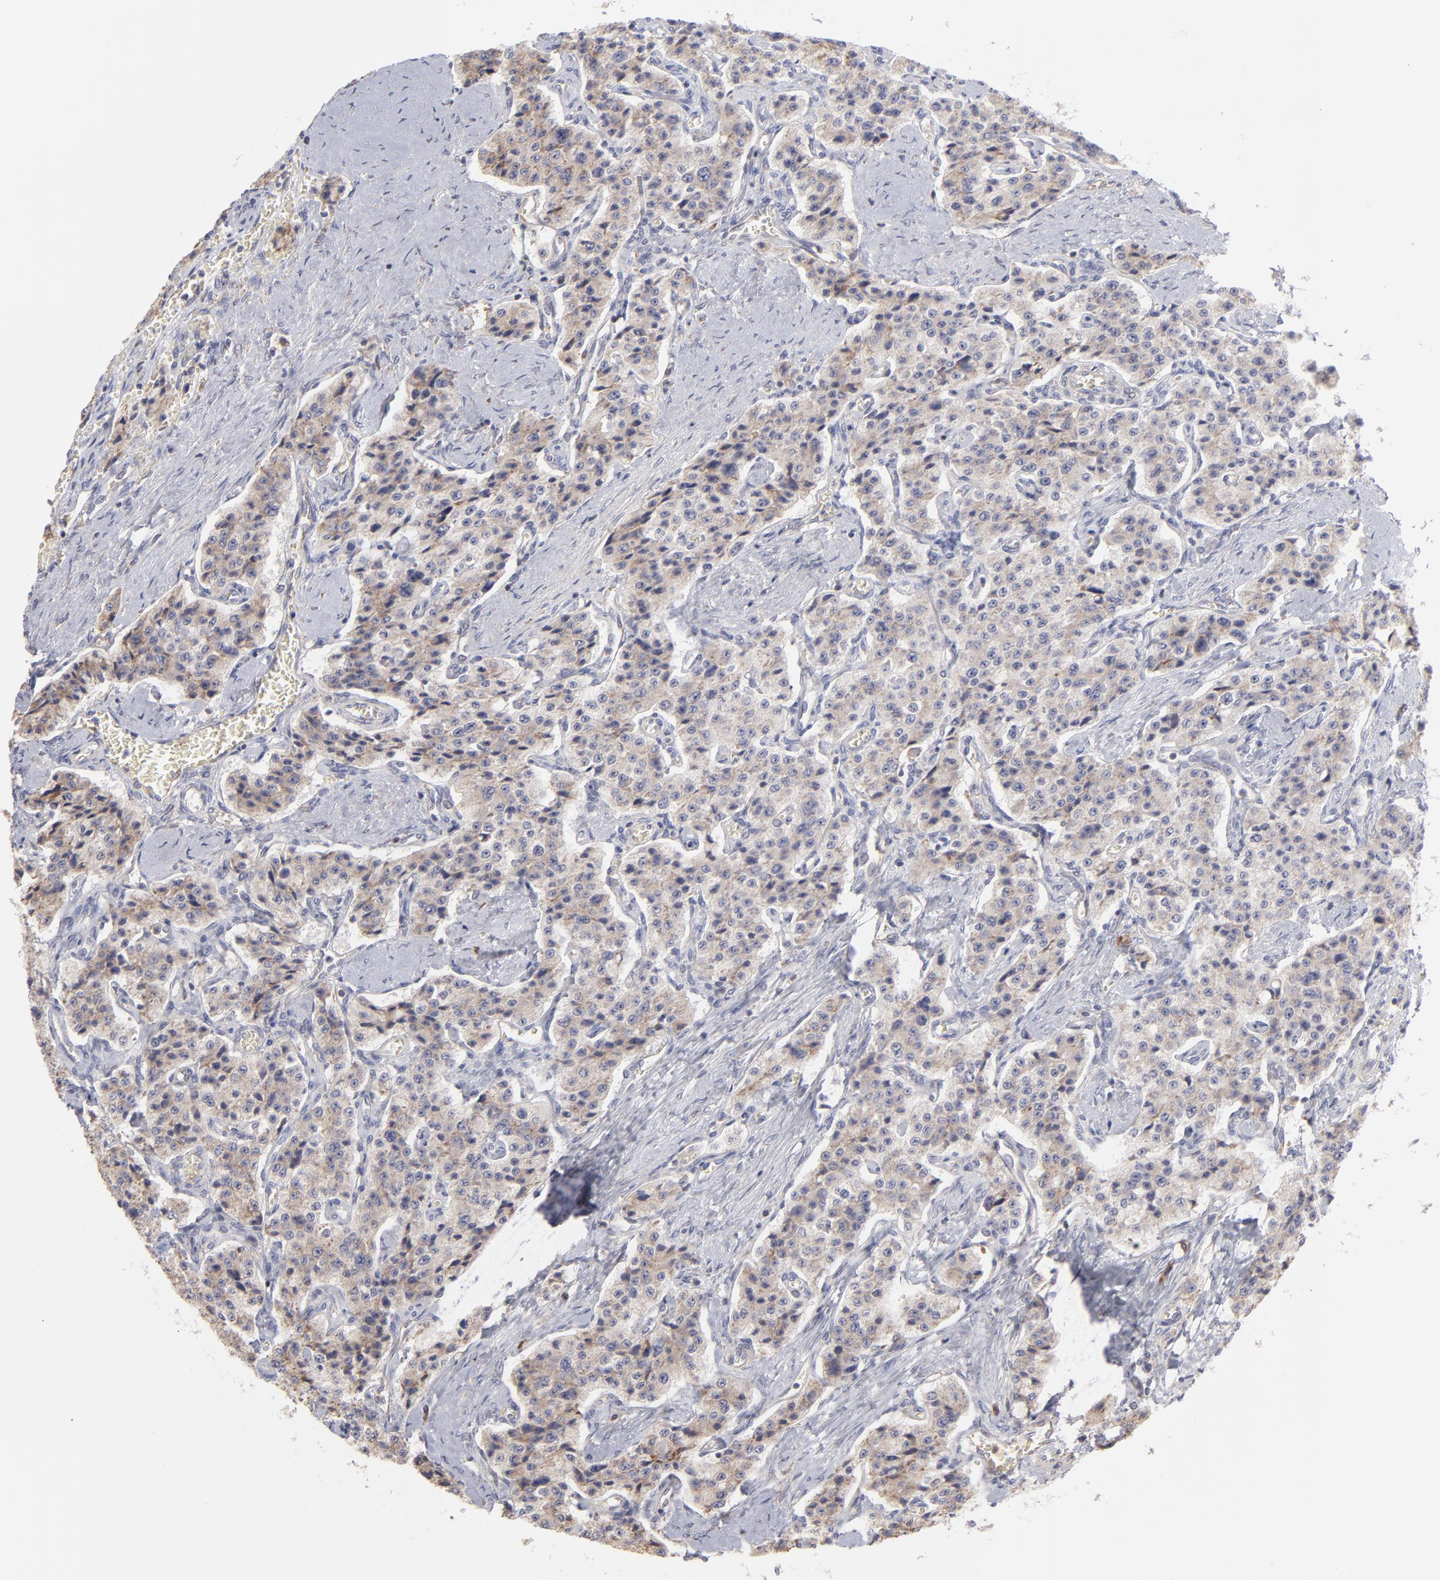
{"staining": {"intensity": "negative", "quantity": "none", "location": "none"}, "tissue": "carcinoid", "cell_type": "Tumor cells", "image_type": "cancer", "snomed": [{"axis": "morphology", "description": "Carcinoid, malignant, NOS"}, {"axis": "topography", "description": "Small intestine"}], "caption": "DAB immunohistochemical staining of human carcinoid demonstrates no significant staining in tumor cells.", "gene": "RPLP0", "patient": {"sex": "male", "age": 52}}